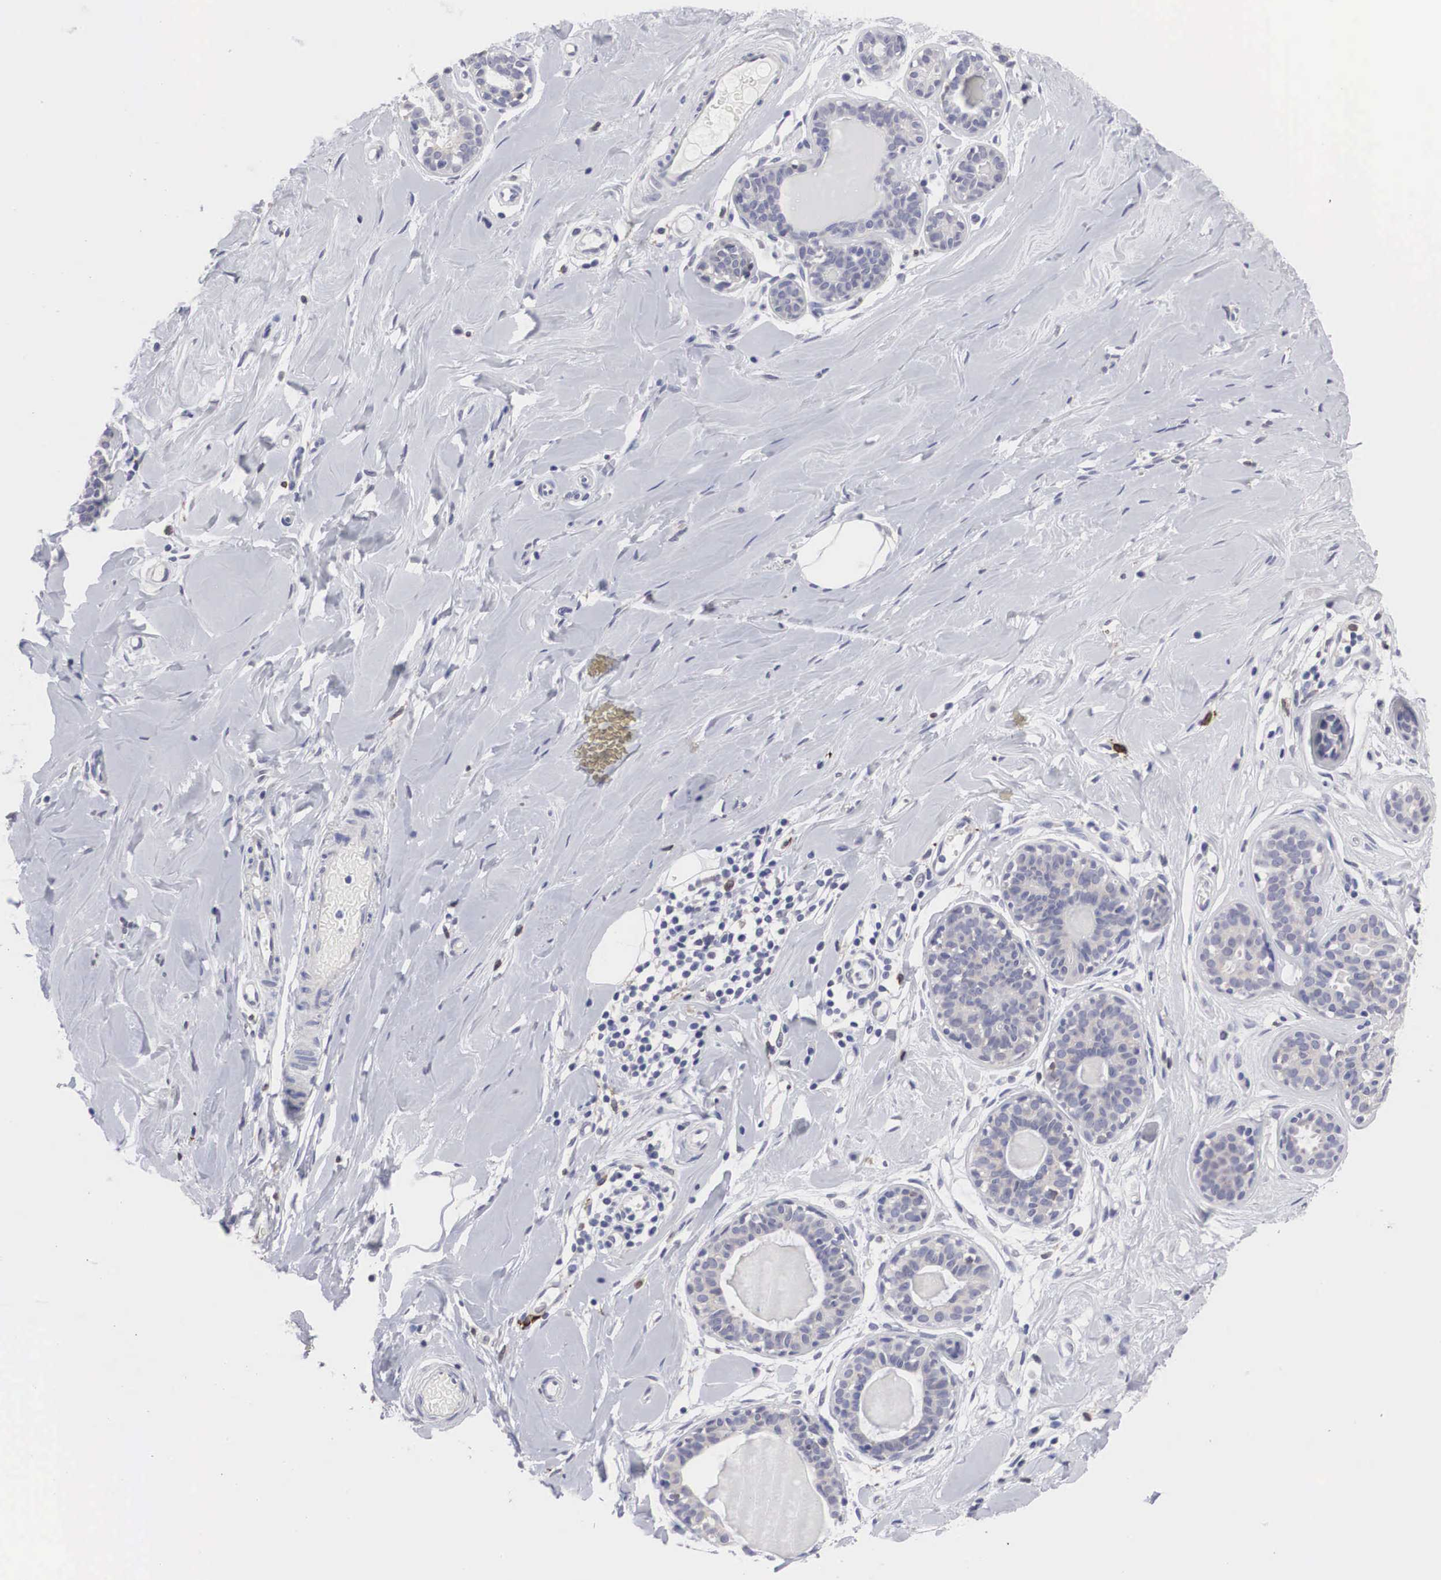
{"staining": {"intensity": "negative", "quantity": "none", "location": "none"}, "tissue": "breast", "cell_type": "Adipocytes", "image_type": "normal", "snomed": [{"axis": "morphology", "description": "Normal tissue, NOS"}, {"axis": "topography", "description": "Breast"}], "caption": "A photomicrograph of breast stained for a protein reveals no brown staining in adipocytes. (DAB (3,3'-diaminobenzidine) IHC visualized using brightfield microscopy, high magnification).", "gene": "HMOX1", "patient": {"sex": "female", "age": 44}}